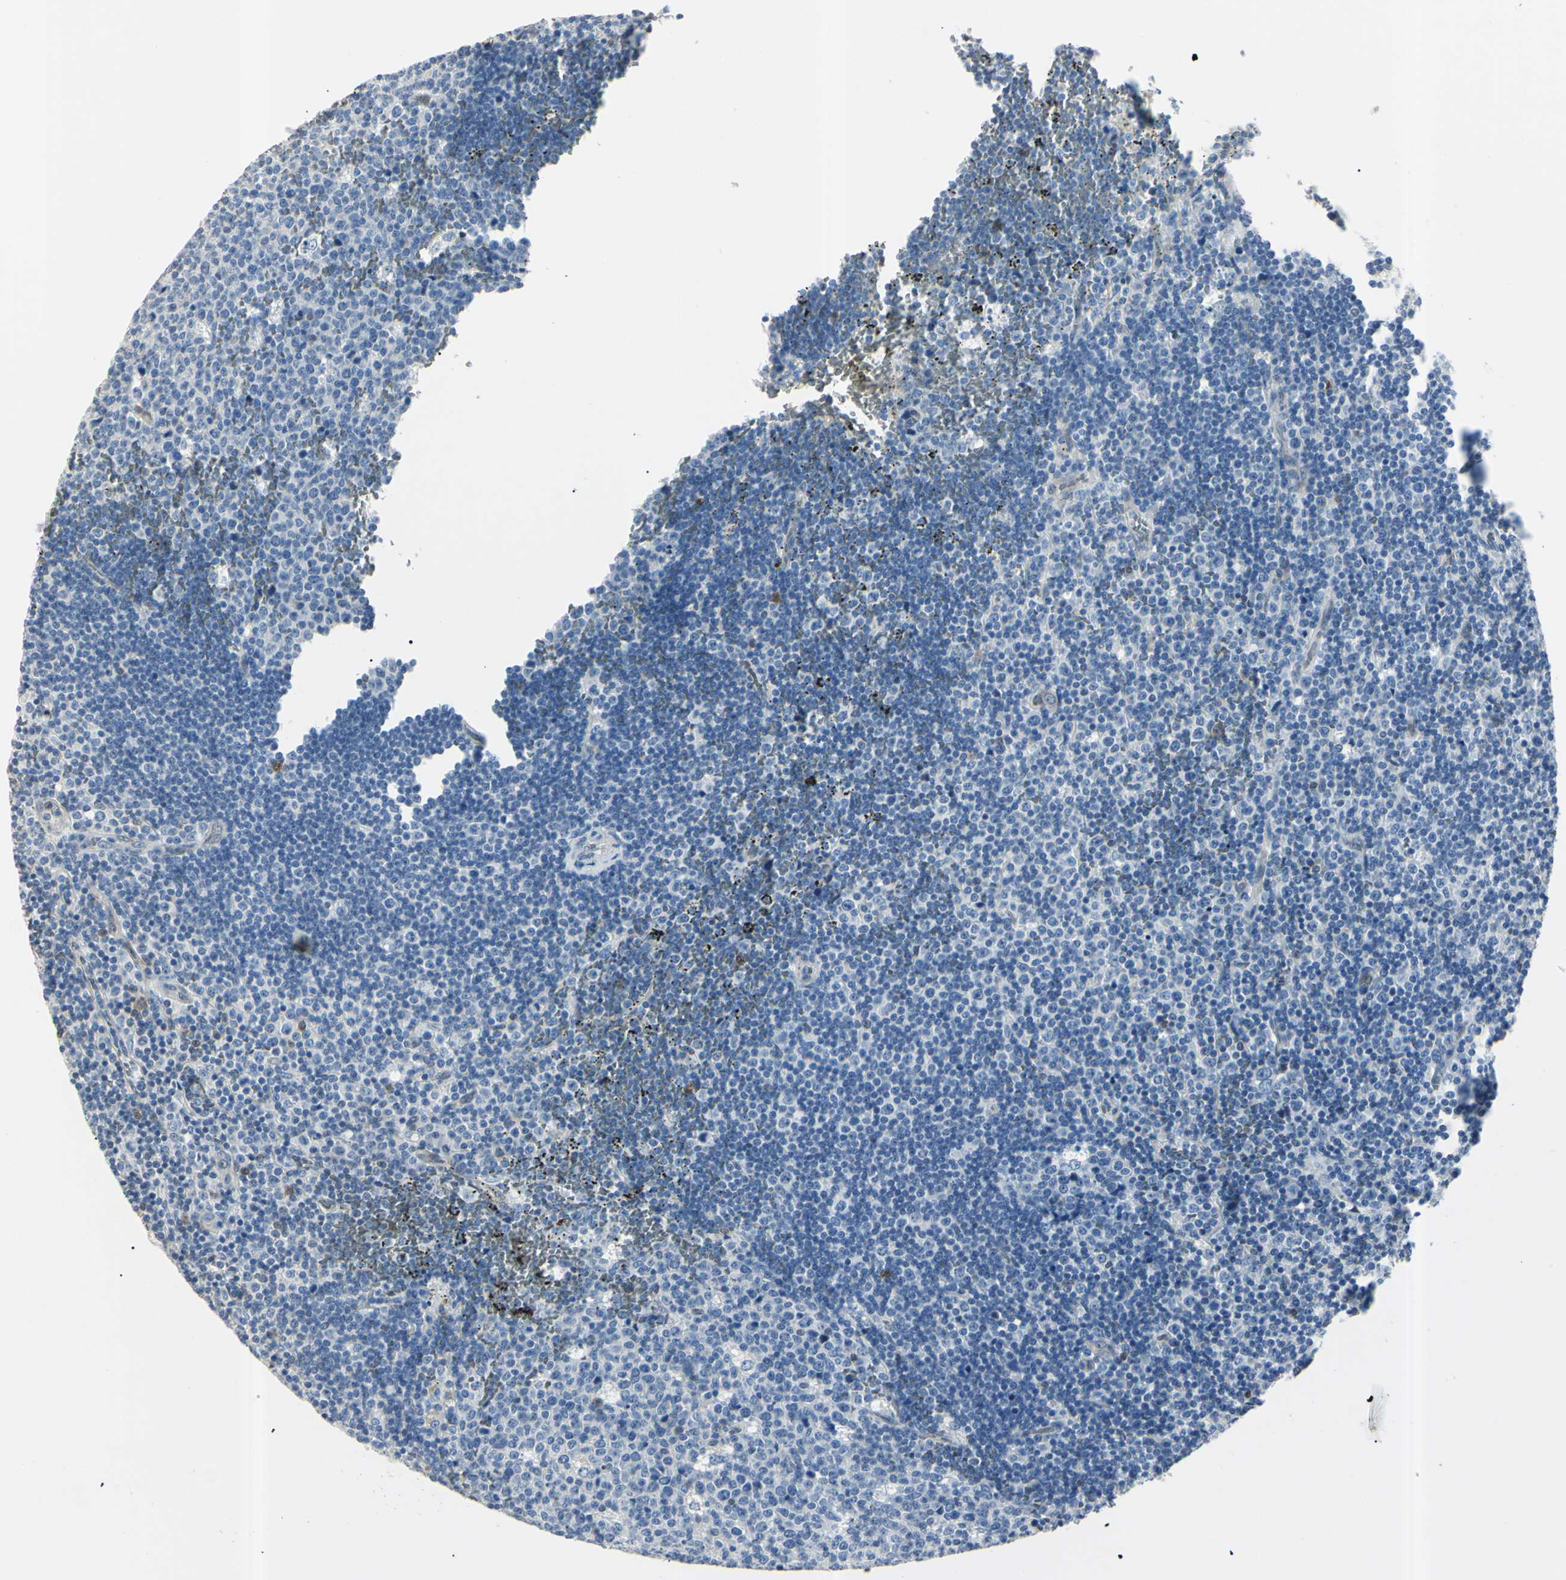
{"staining": {"intensity": "negative", "quantity": "none", "location": "none"}, "tissue": "lymph node", "cell_type": "Germinal center cells", "image_type": "normal", "snomed": [{"axis": "morphology", "description": "Normal tissue, NOS"}, {"axis": "topography", "description": "Lymph node"}, {"axis": "topography", "description": "Salivary gland"}], "caption": "Immunohistochemistry photomicrograph of unremarkable human lymph node stained for a protein (brown), which displays no expression in germinal center cells. The staining is performed using DAB brown chromogen with nuclei counter-stained in using hematoxylin.", "gene": "AKR1C3", "patient": {"sex": "male", "age": 8}}